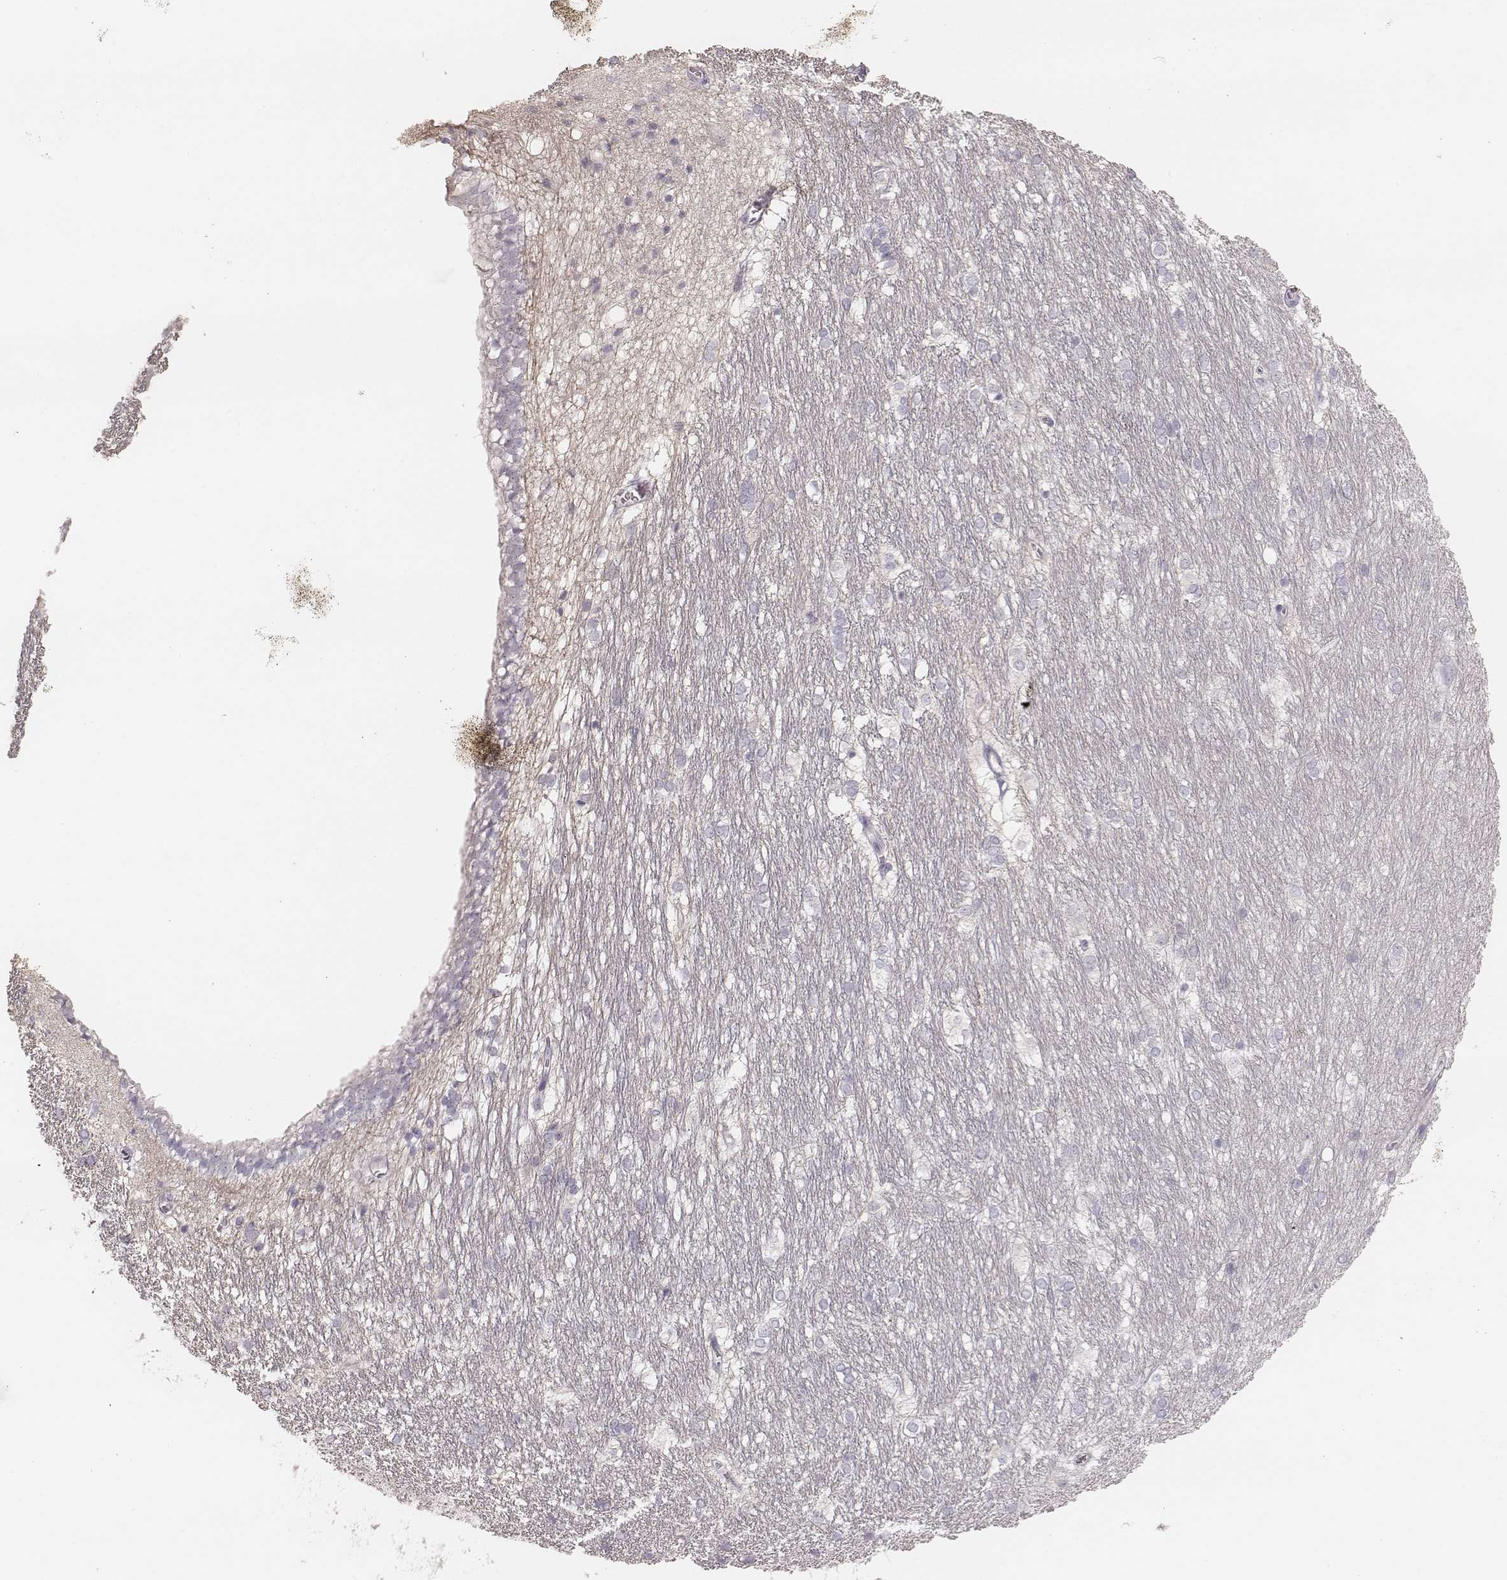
{"staining": {"intensity": "negative", "quantity": "none", "location": "none"}, "tissue": "hippocampus", "cell_type": "Glial cells", "image_type": "normal", "snomed": [{"axis": "morphology", "description": "Normal tissue, NOS"}, {"axis": "topography", "description": "Cerebral cortex"}, {"axis": "topography", "description": "Hippocampus"}], "caption": "This photomicrograph is of normal hippocampus stained with immunohistochemistry to label a protein in brown with the nuclei are counter-stained blue. There is no staining in glial cells. Brightfield microscopy of immunohistochemistry stained with DAB (3,3'-diaminobenzidine) (brown) and hematoxylin (blue), captured at high magnification.", "gene": "ZP4", "patient": {"sex": "female", "age": 19}}